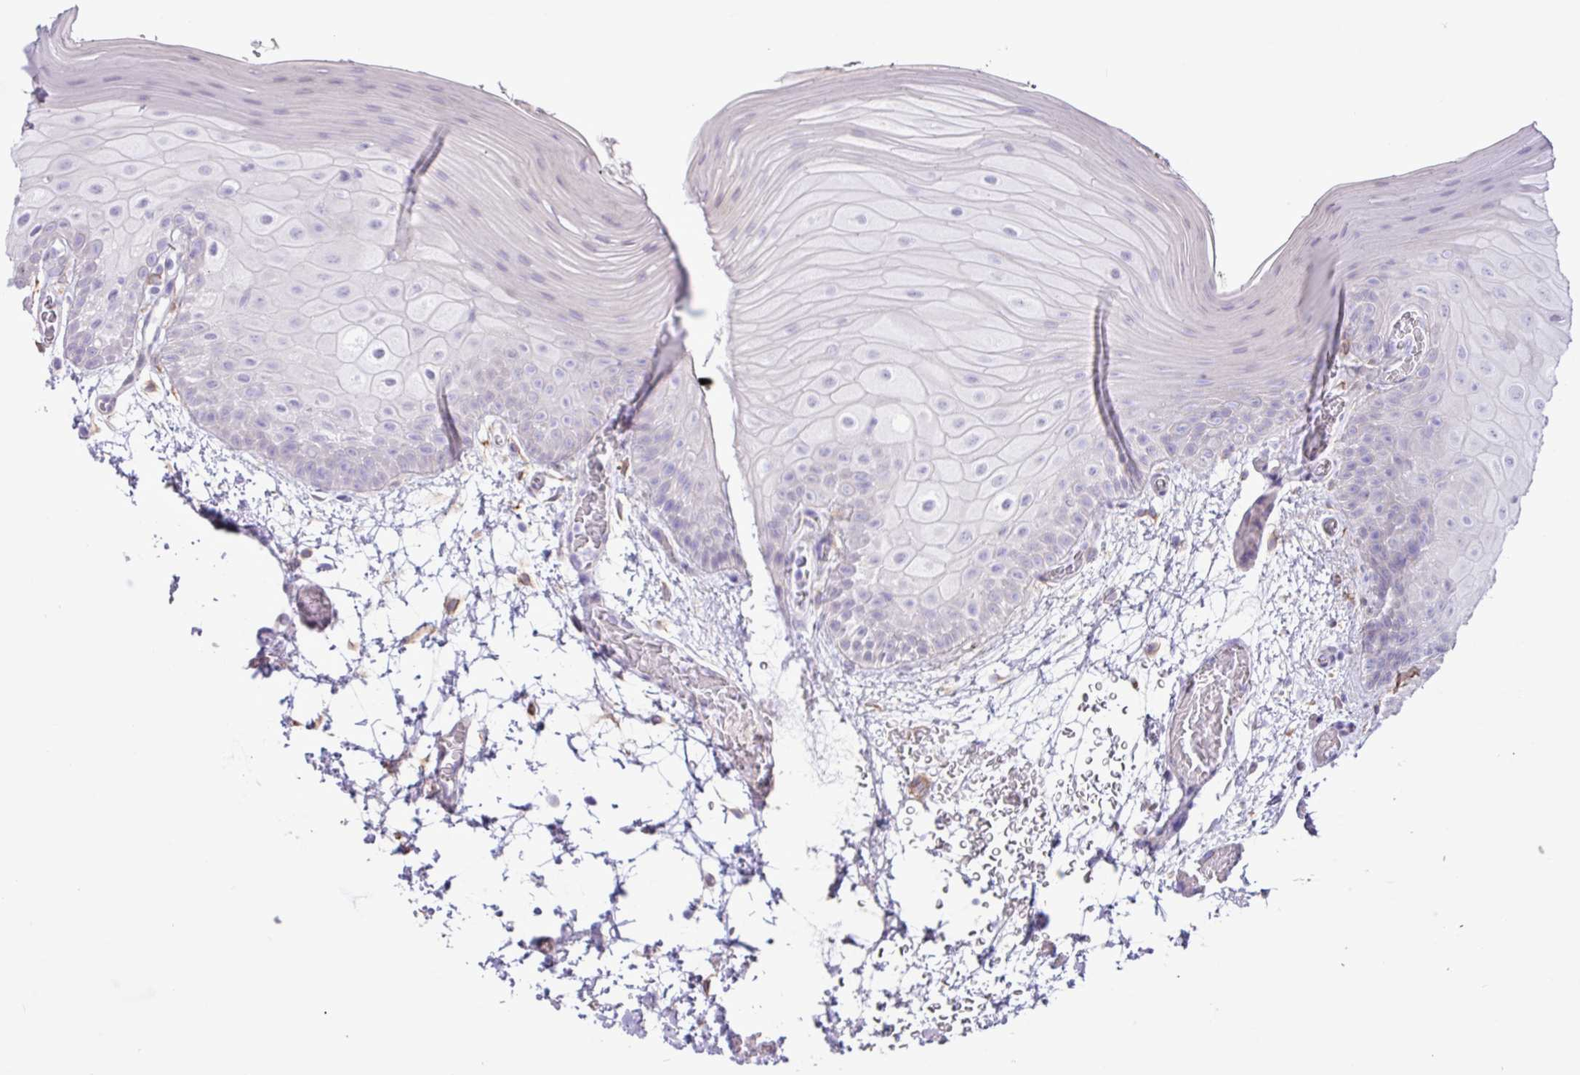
{"staining": {"intensity": "negative", "quantity": "none", "location": "none"}, "tissue": "oral mucosa", "cell_type": "Squamous epithelial cells", "image_type": "normal", "snomed": [{"axis": "morphology", "description": "Normal tissue, NOS"}, {"axis": "morphology", "description": "Squamous cell carcinoma, NOS"}, {"axis": "topography", "description": "Oral tissue"}, {"axis": "topography", "description": "Tounge, NOS"}, {"axis": "topography", "description": "Head-Neck"}], "caption": "The photomicrograph shows no staining of squamous epithelial cells in unremarkable oral mucosa. (Brightfield microscopy of DAB IHC at high magnification).", "gene": "SLC38A1", "patient": {"sex": "male", "age": 76}}